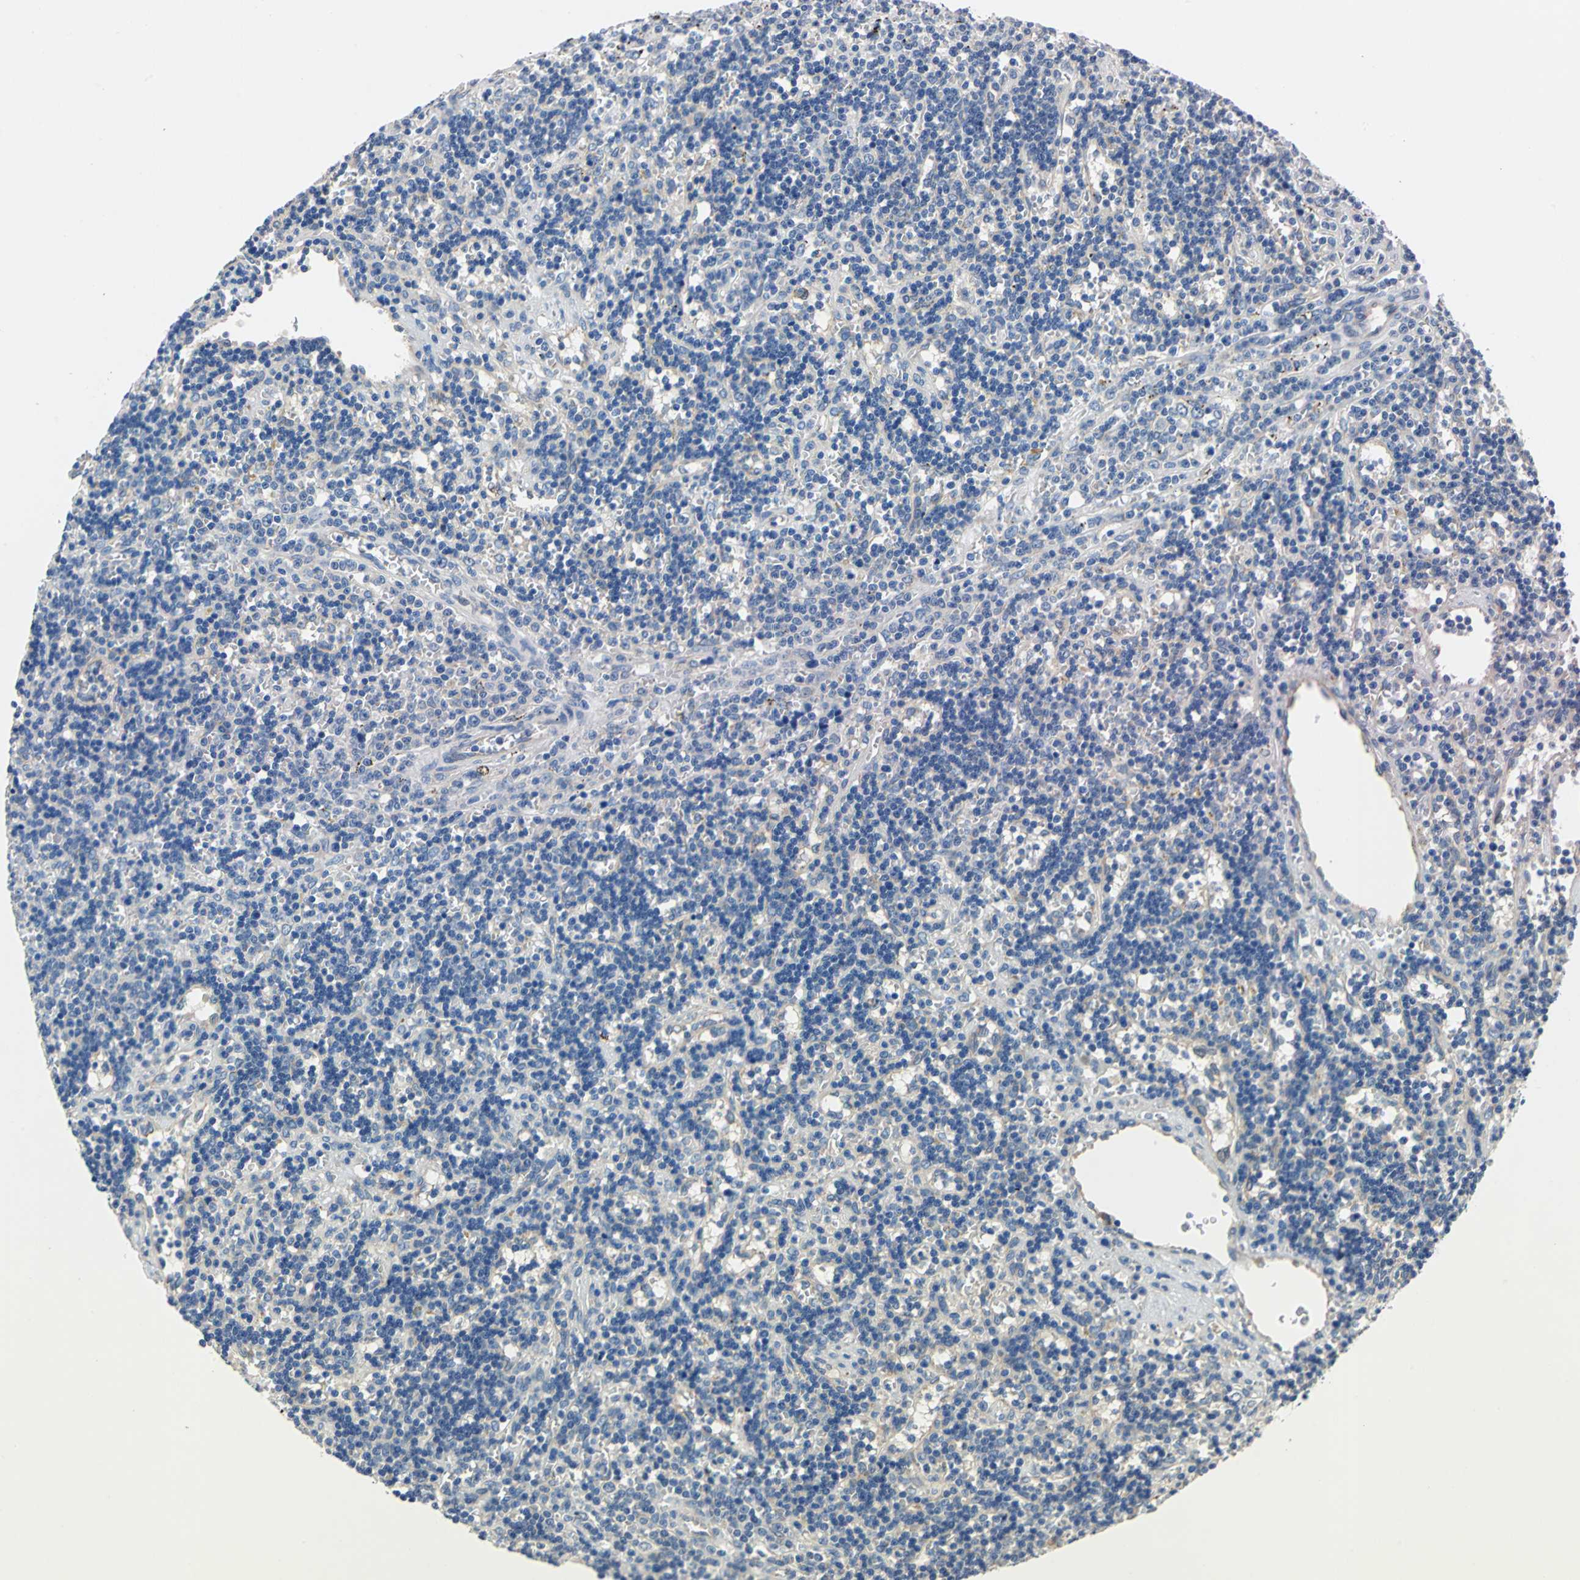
{"staining": {"intensity": "negative", "quantity": "none", "location": "none"}, "tissue": "lymphoma", "cell_type": "Tumor cells", "image_type": "cancer", "snomed": [{"axis": "morphology", "description": "Malignant lymphoma, non-Hodgkin's type, Low grade"}, {"axis": "topography", "description": "Spleen"}], "caption": "Protein analysis of lymphoma displays no significant positivity in tumor cells.", "gene": "TRIM25", "patient": {"sex": "male", "age": 60}}